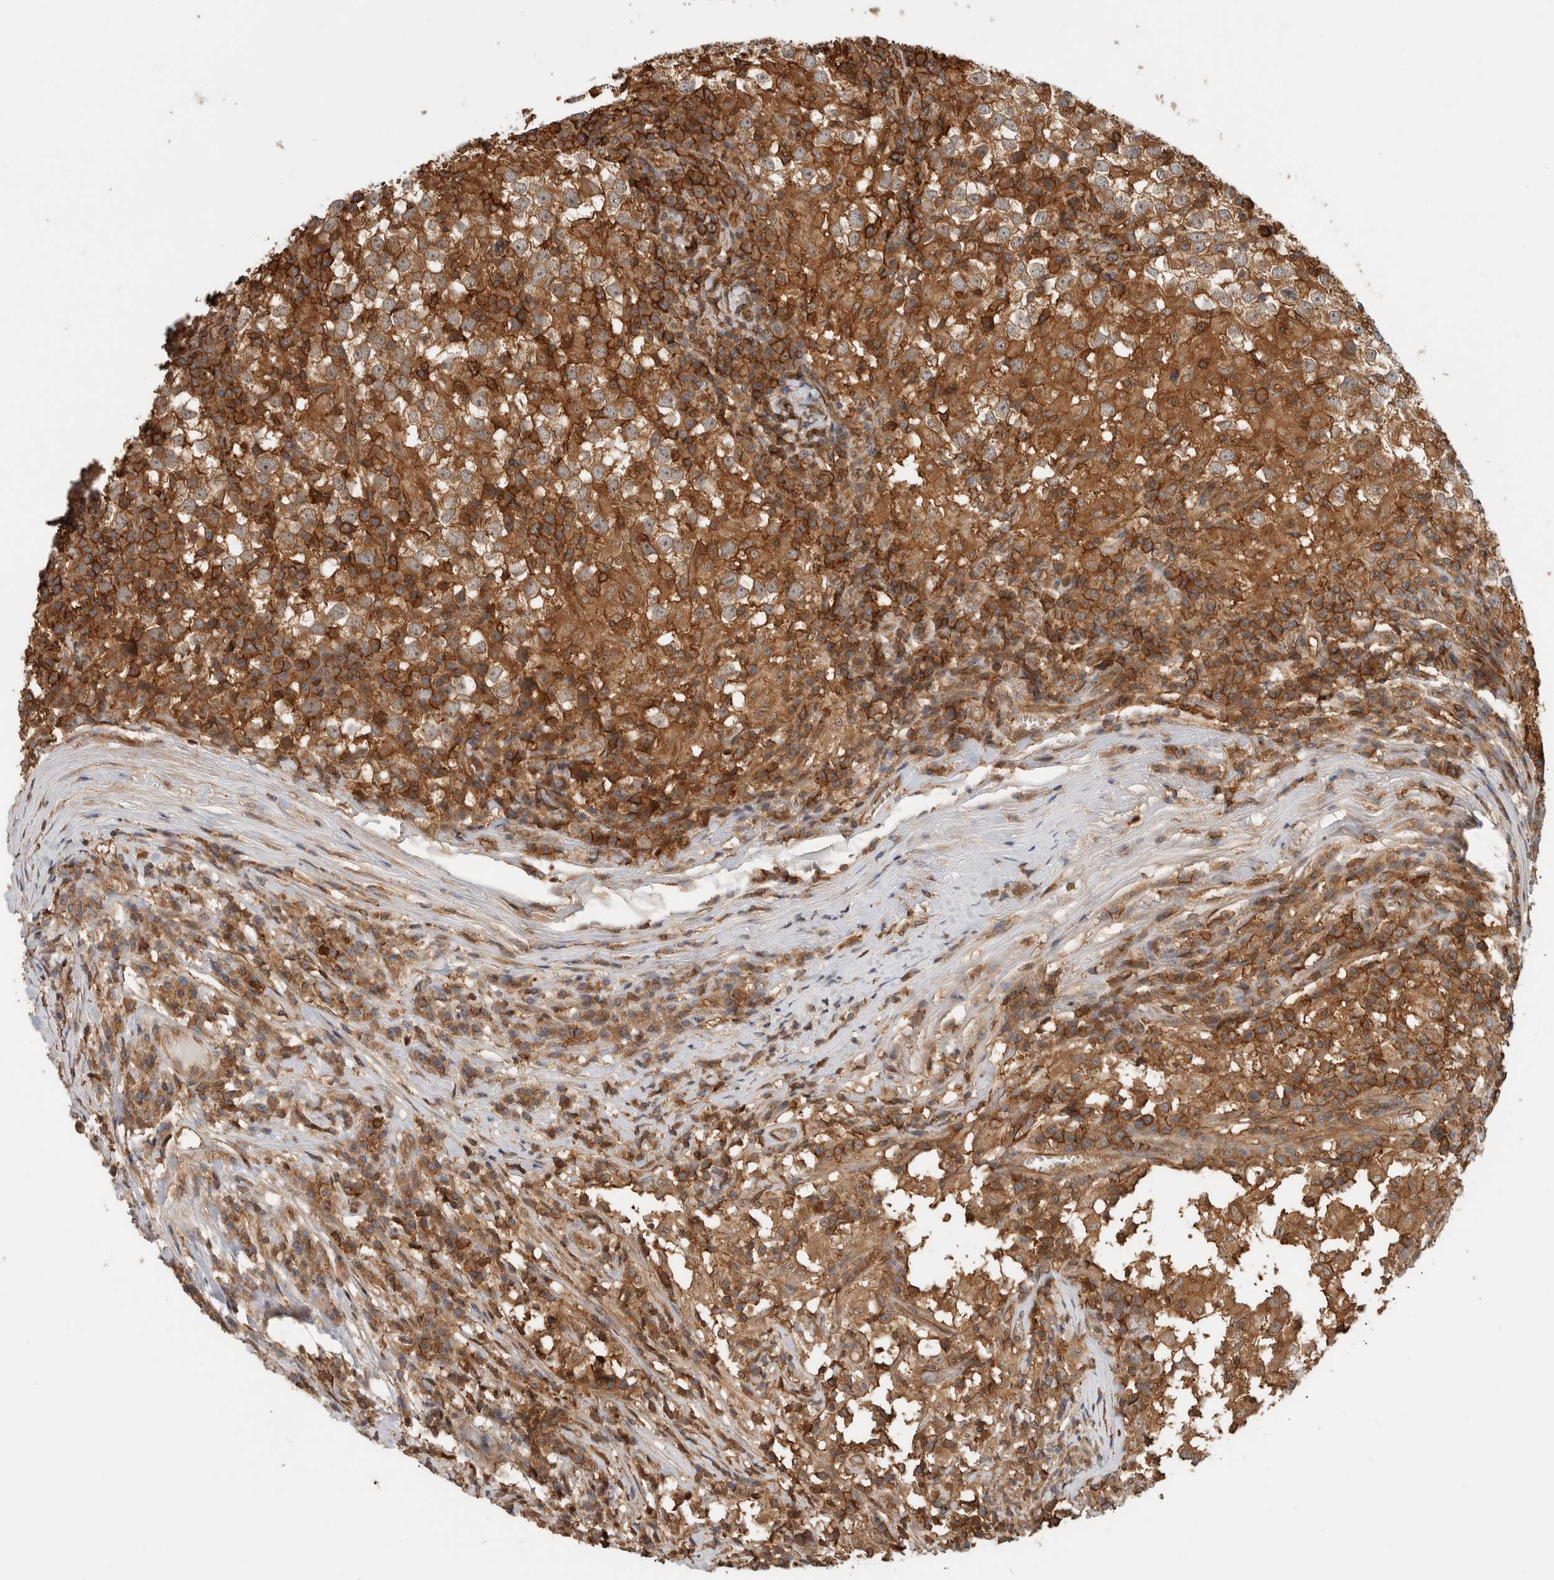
{"staining": {"intensity": "moderate", "quantity": ">75%", "location": "cytoplasmic/membranous"}, "tissue": "testis cancer", "cell_type": "Tumor cells", "image_type": "cancer", "snomed": [{"axis": "morphology", "description": "Seminoma, NOS"}, {"axis": "topography", "description": "Testis"}], "caption": "Seminoma (testis) tissue shows moderate cytoplasmic/membranous expression in approximately >75% of tumor cells, visualized by immunohistochemistry.", "gene": "PFDN4", "patient": {"sex": "male", "age": 65}}